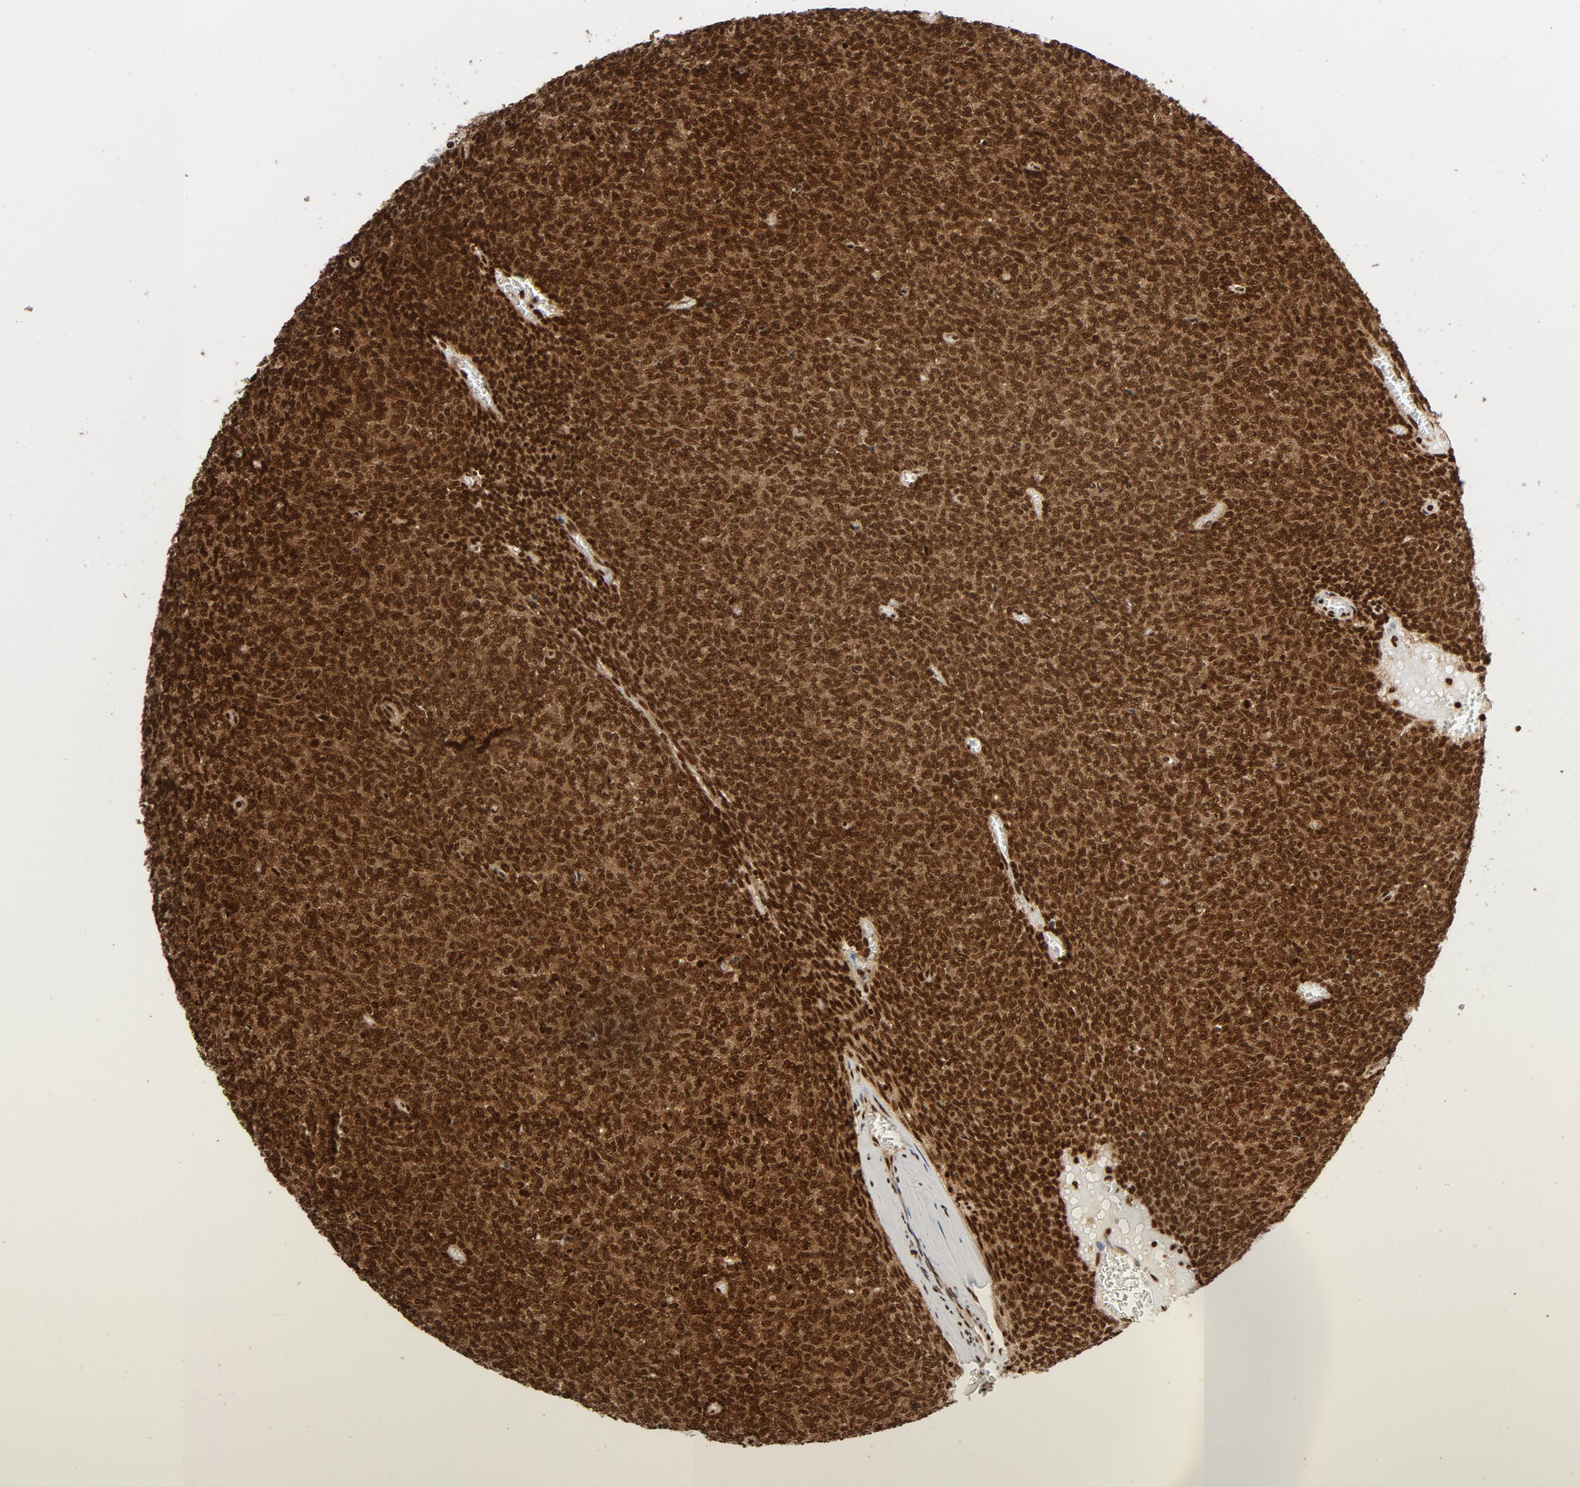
{"staining": {"intensity": "strong", "quantity": ">75%", "location": "nuclear"}, "tissue": "renal cancer", "cell_type": "Tumor cells", "image_type": "cancer", "snomed": [{"axis": "morphology", "description": "Neoplasm, malignant, NOS"}, {"axis": "topography", "description": "Kidney"}], "caption": "Immunohistochemistry (IHC) (DAB (3,3'-diaminobenzidine)) staining of human renal cancer shows strong nuclear protein expression in approximately >75% of tumor cells. (IHC, brightfield microscopy, high magnification).", "gene": "NFYB", "patient": {"sex": "male", "age": 28}}